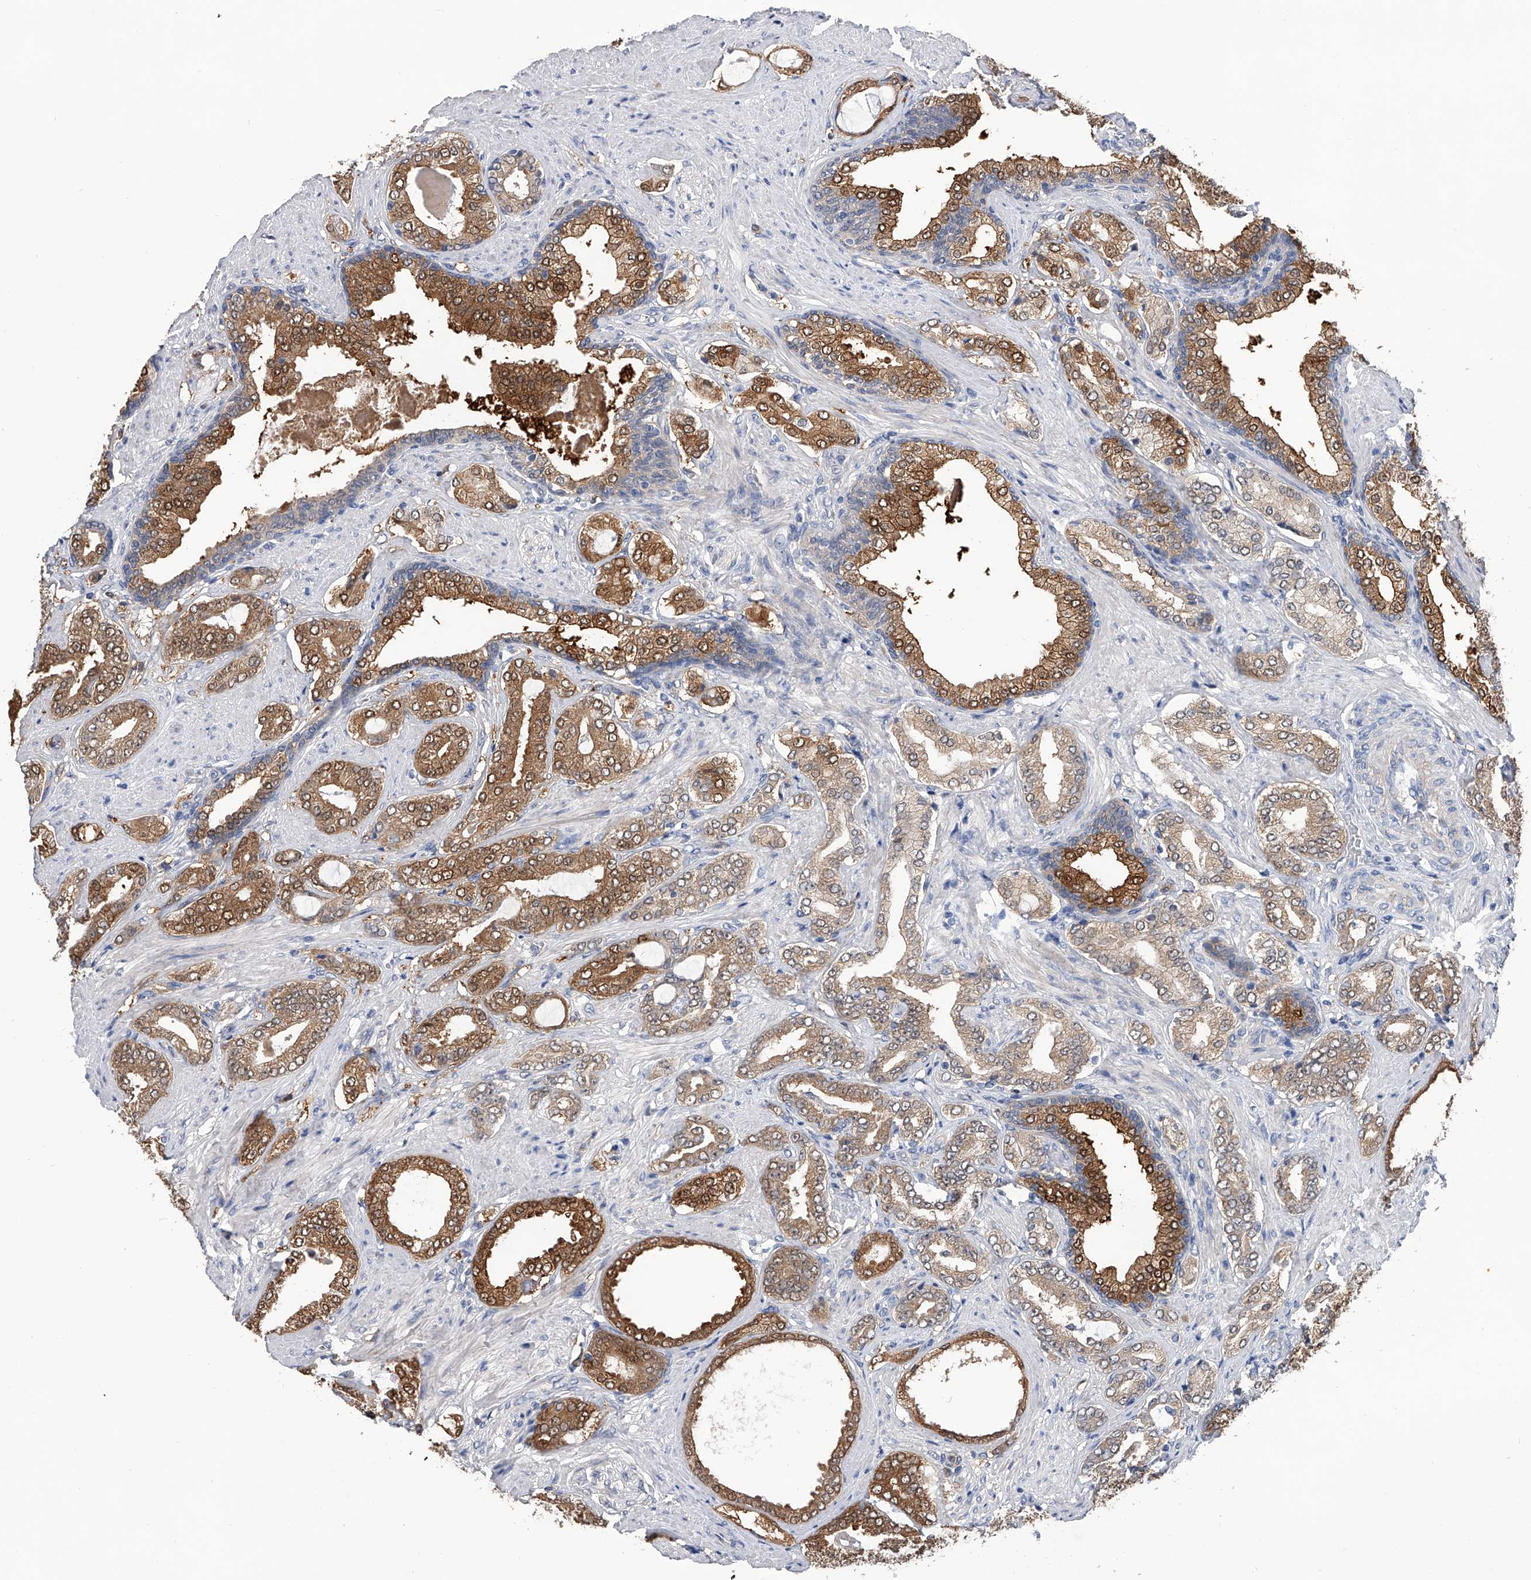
{"staining": {"intensity": "moderate", "quantity": ">75%", "location": "cytoplasmic/membranous"}, "tissue": "prostate cancer", "cell_type": "Tumor cells", "image_type": "cancer", "snomed": [{"axis": "morphology", "description": "Adenocarcinoma, Low grade"}, {"axis": "topography", "description": "Prostate"}], "caption": "The immunohistochemical stain labels moderate cytoplasmic/membranous staining in tumor cells of prostate low-grade adenocarcinoma tissue.", "gene": "PGM3", "patient": {"sex": "male", "age": 71}}